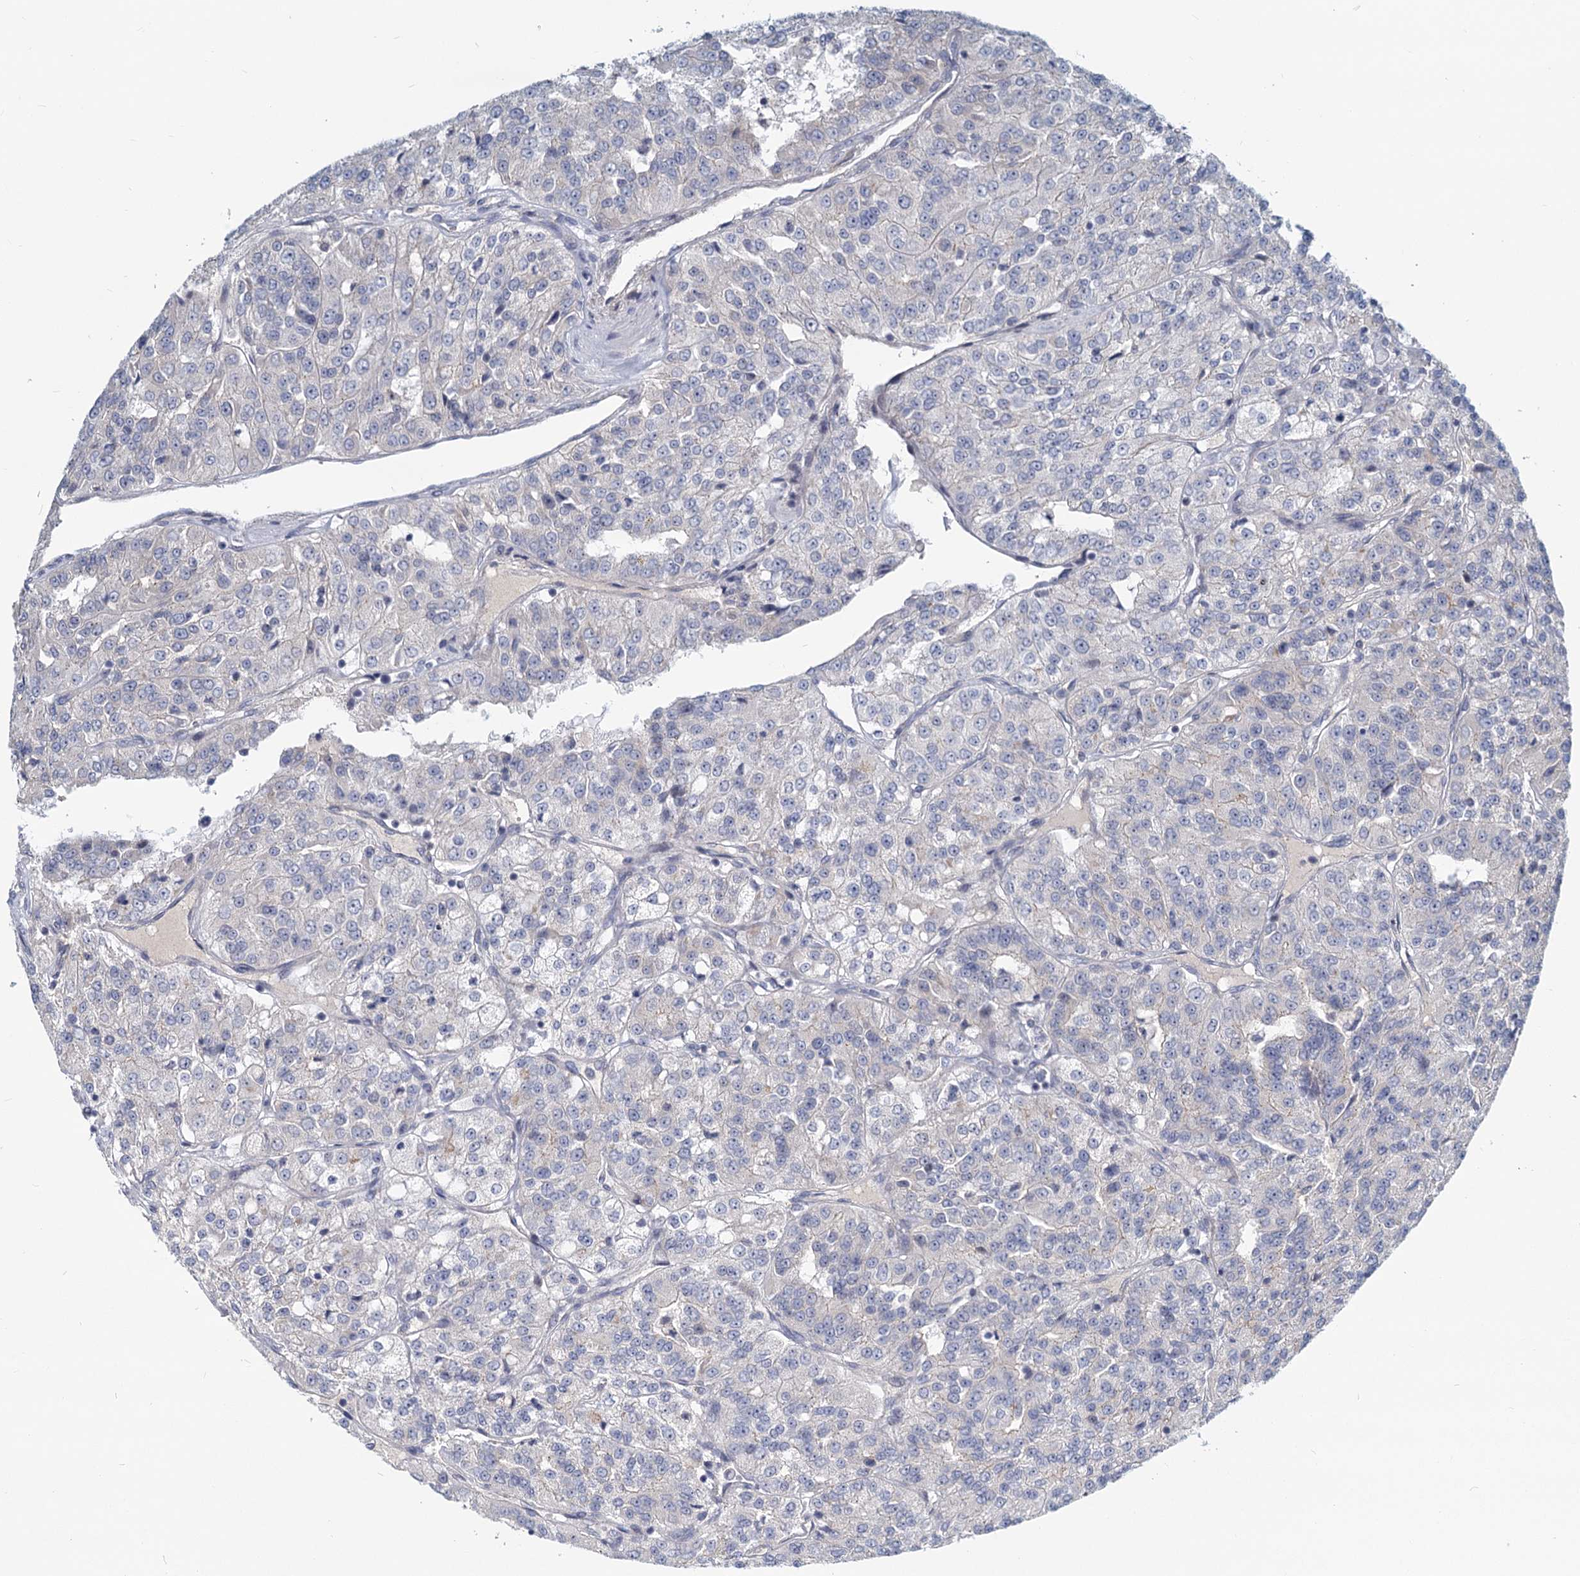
{"staining": {"intensity": "negative", "quantity": "none", "location": "none"}, "tissue": "renal cancer", "cell_type": "Tumor cells", "image_type": "cancer", "snomed": [{"axis": "morphology", "description": "Adenocarcinoma, NOS"}, {"axis": "topography", "description": "Kidney"}], "caption": "IHC of human renal cancer shows no expression in tumor cells.", "gene": "STAP1", "patient": {"sex": "female", "age": 63}}